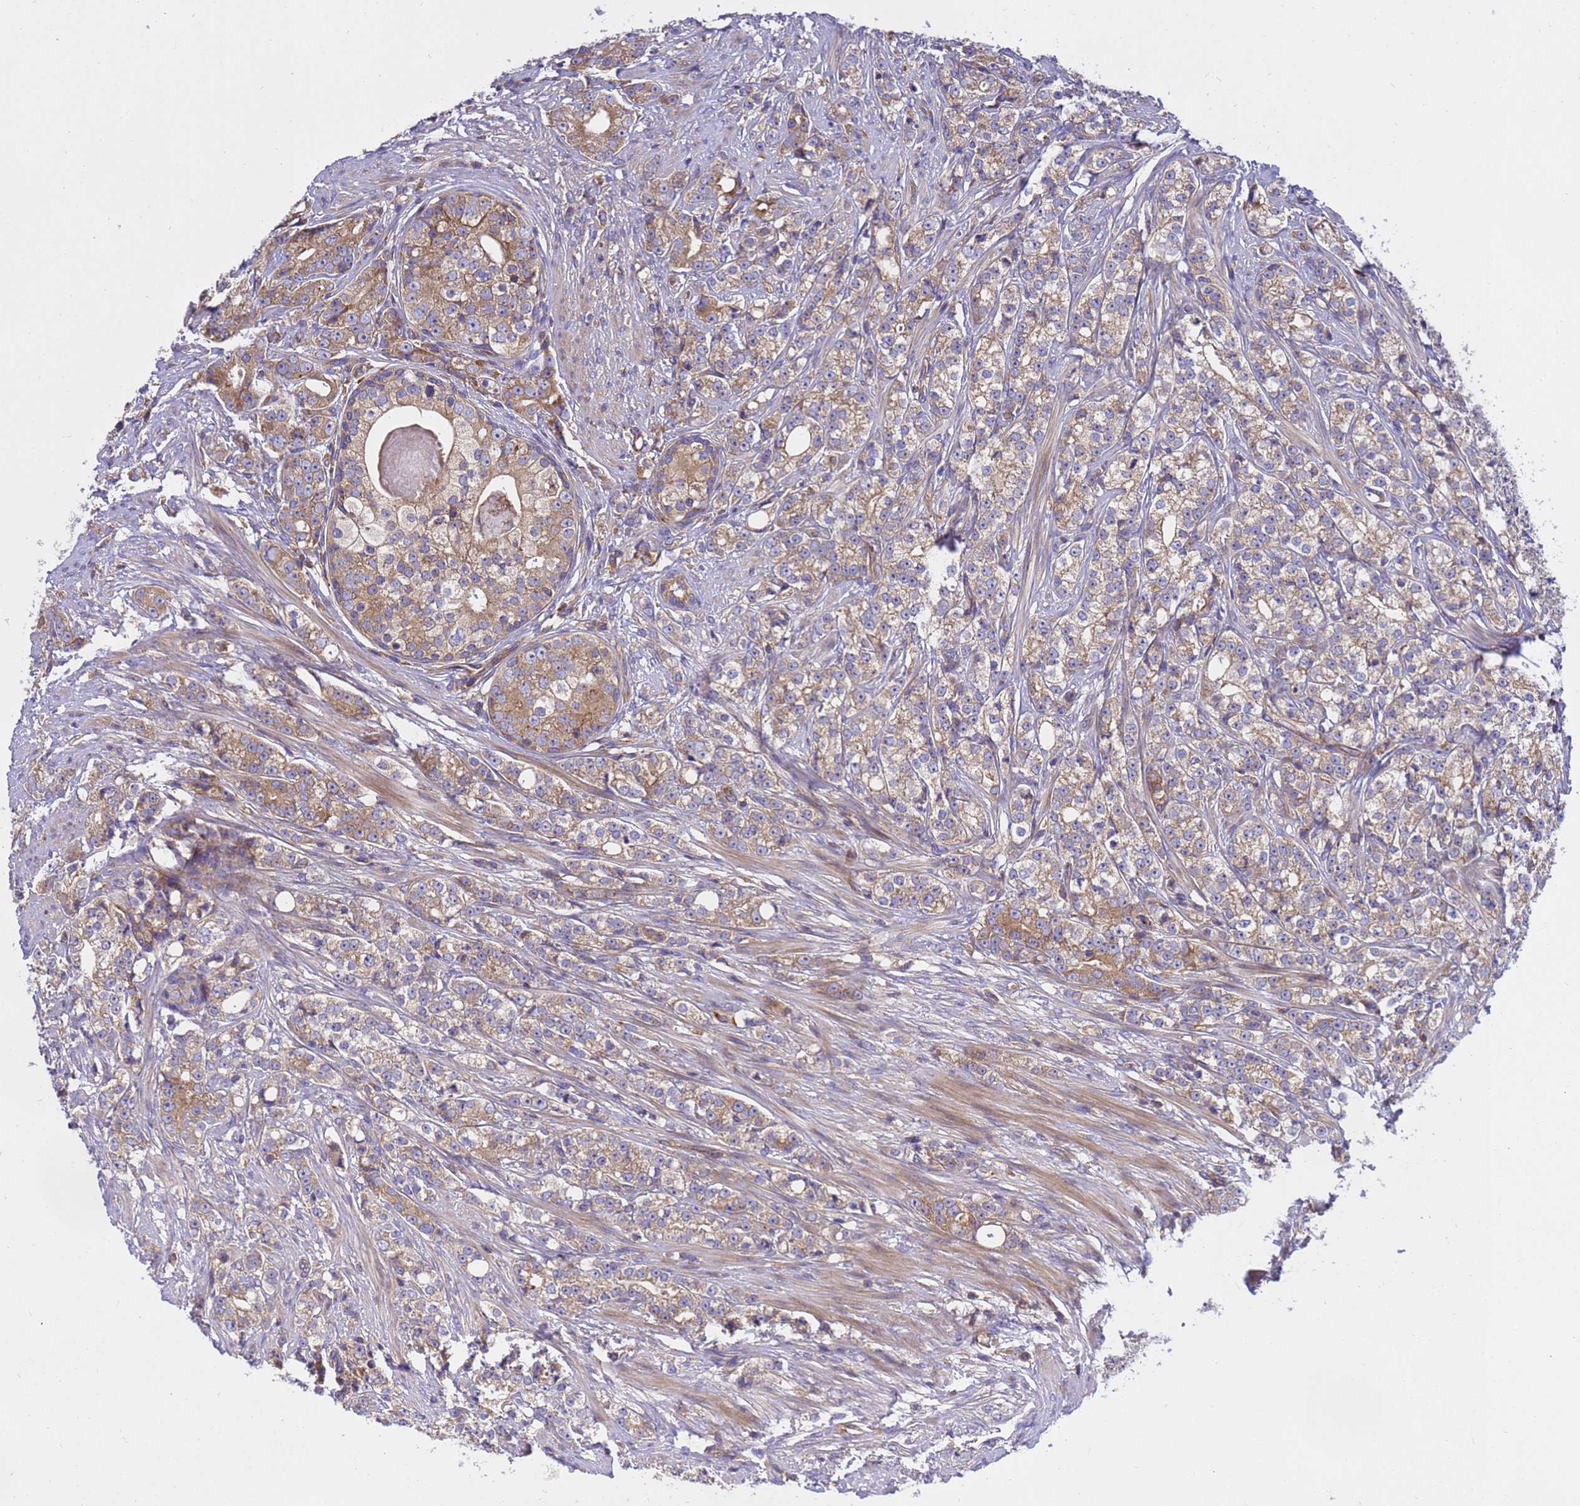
{"staining": {"intensity": "moderate", "quantity": "25%-75%", "location": "cytoplasmic/membranous"}, "tissue": "prostate cancer", "cell_type": "Tumor cells", "image_type": "cancer", "snomed": [{"axis": "morphology", "description": "Adenocarcinoma, High grade"}, {"axis": "topography", "description": "Prostate"}], "caption": "Brown immunohistochemical staining in human prostate adenocarcinoma (high-grade) reveals moderate cytoplasmic/membranous positivity in approximately 25%-75% of tumor cells.", "gene": "BECN1", "patient": {"sex": "male", "age": 69}}